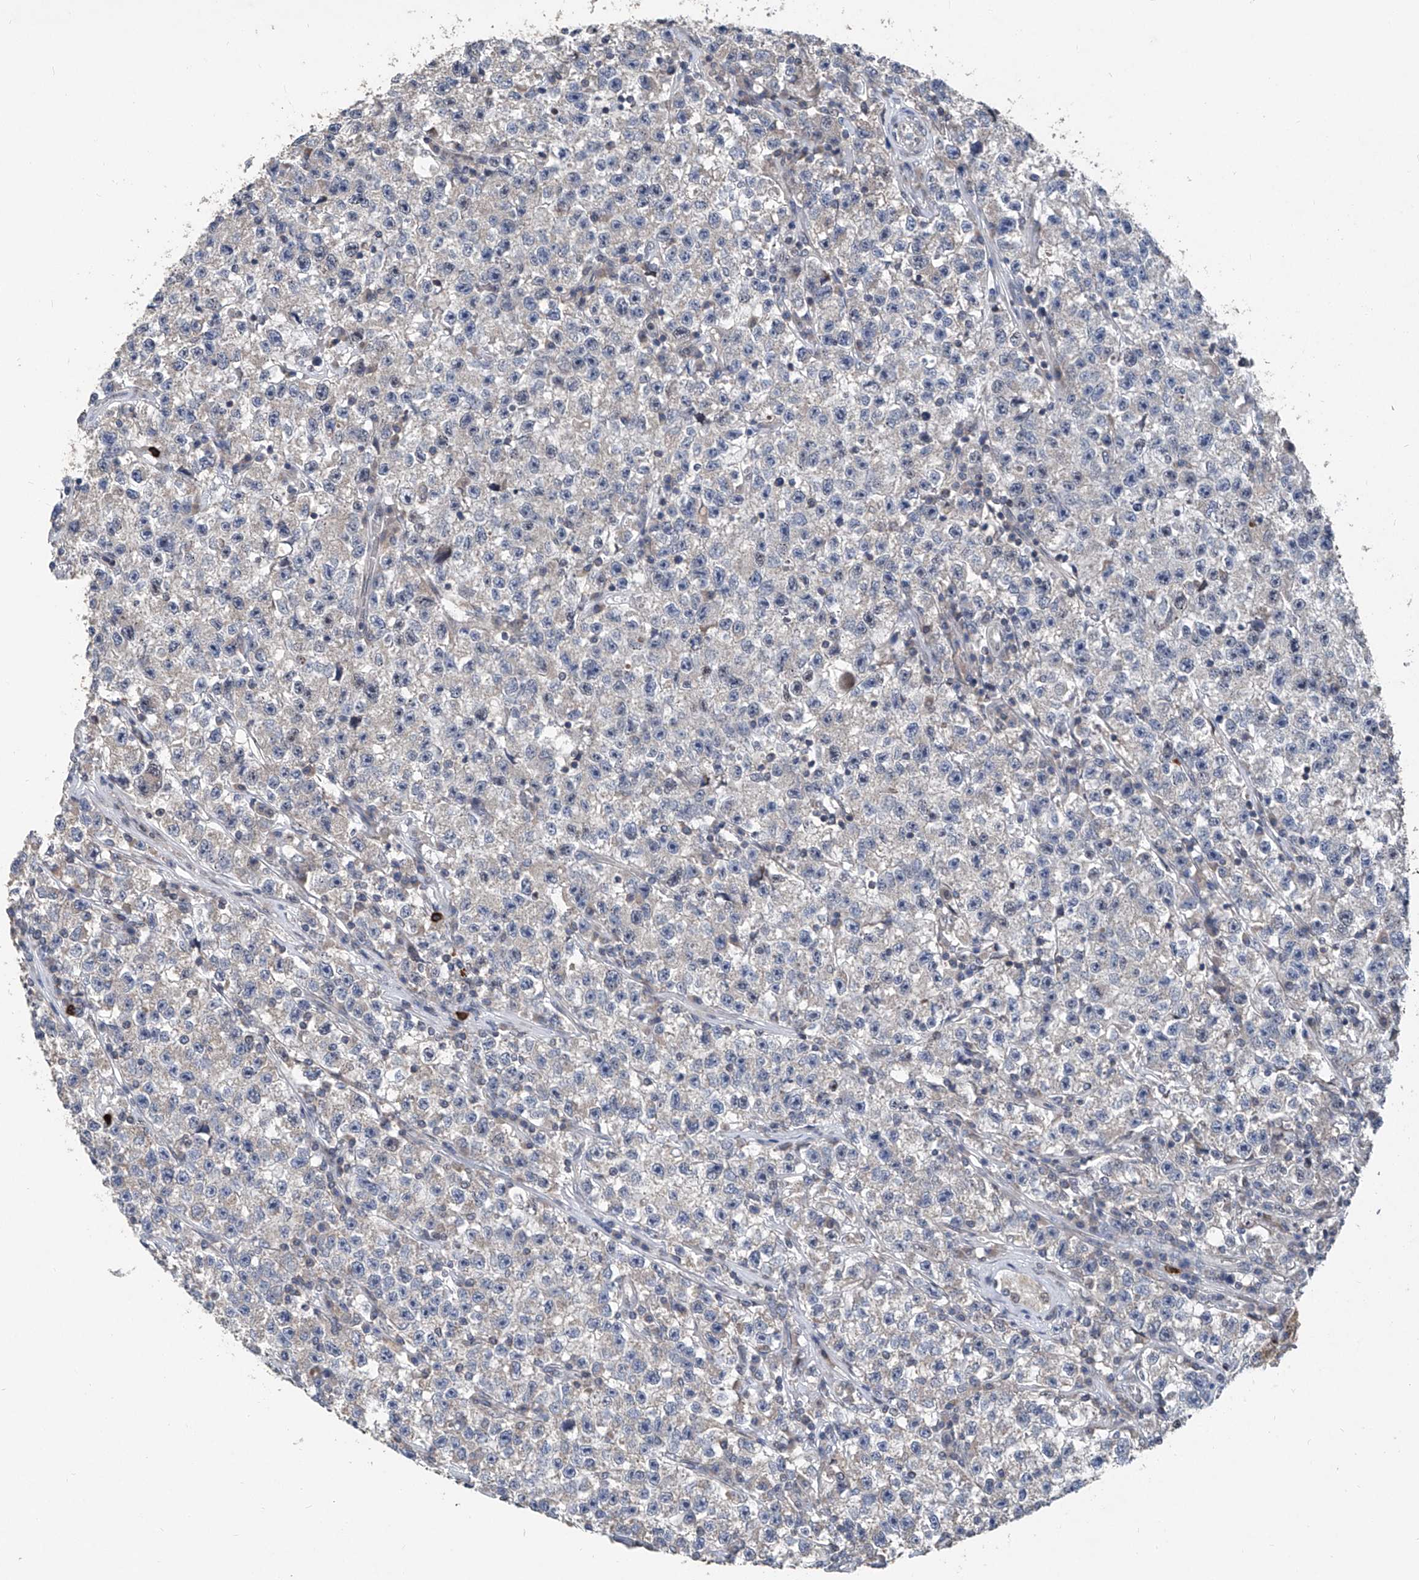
{"staining": {"intensity": "moderate", "quantity": "<25%", "location": "cytoplasmic/membranous"}, "tissue": "testis cancer", "cell_type": "Tumor cells", "image_type": "cancer", "snomed": [{"axis": "morphology", "description": "Seminoma, NOS"}, {"axis": "topography", "description": "Testis"}], "caption": "Immunohistochemical staining of testis cancer reveals low levels of moderate cytoplasmic/membranous positivity in approximately <25% of tumor cells.", "gene": "BCKDHB", "patient": {"sex": "male", "age": 22}}